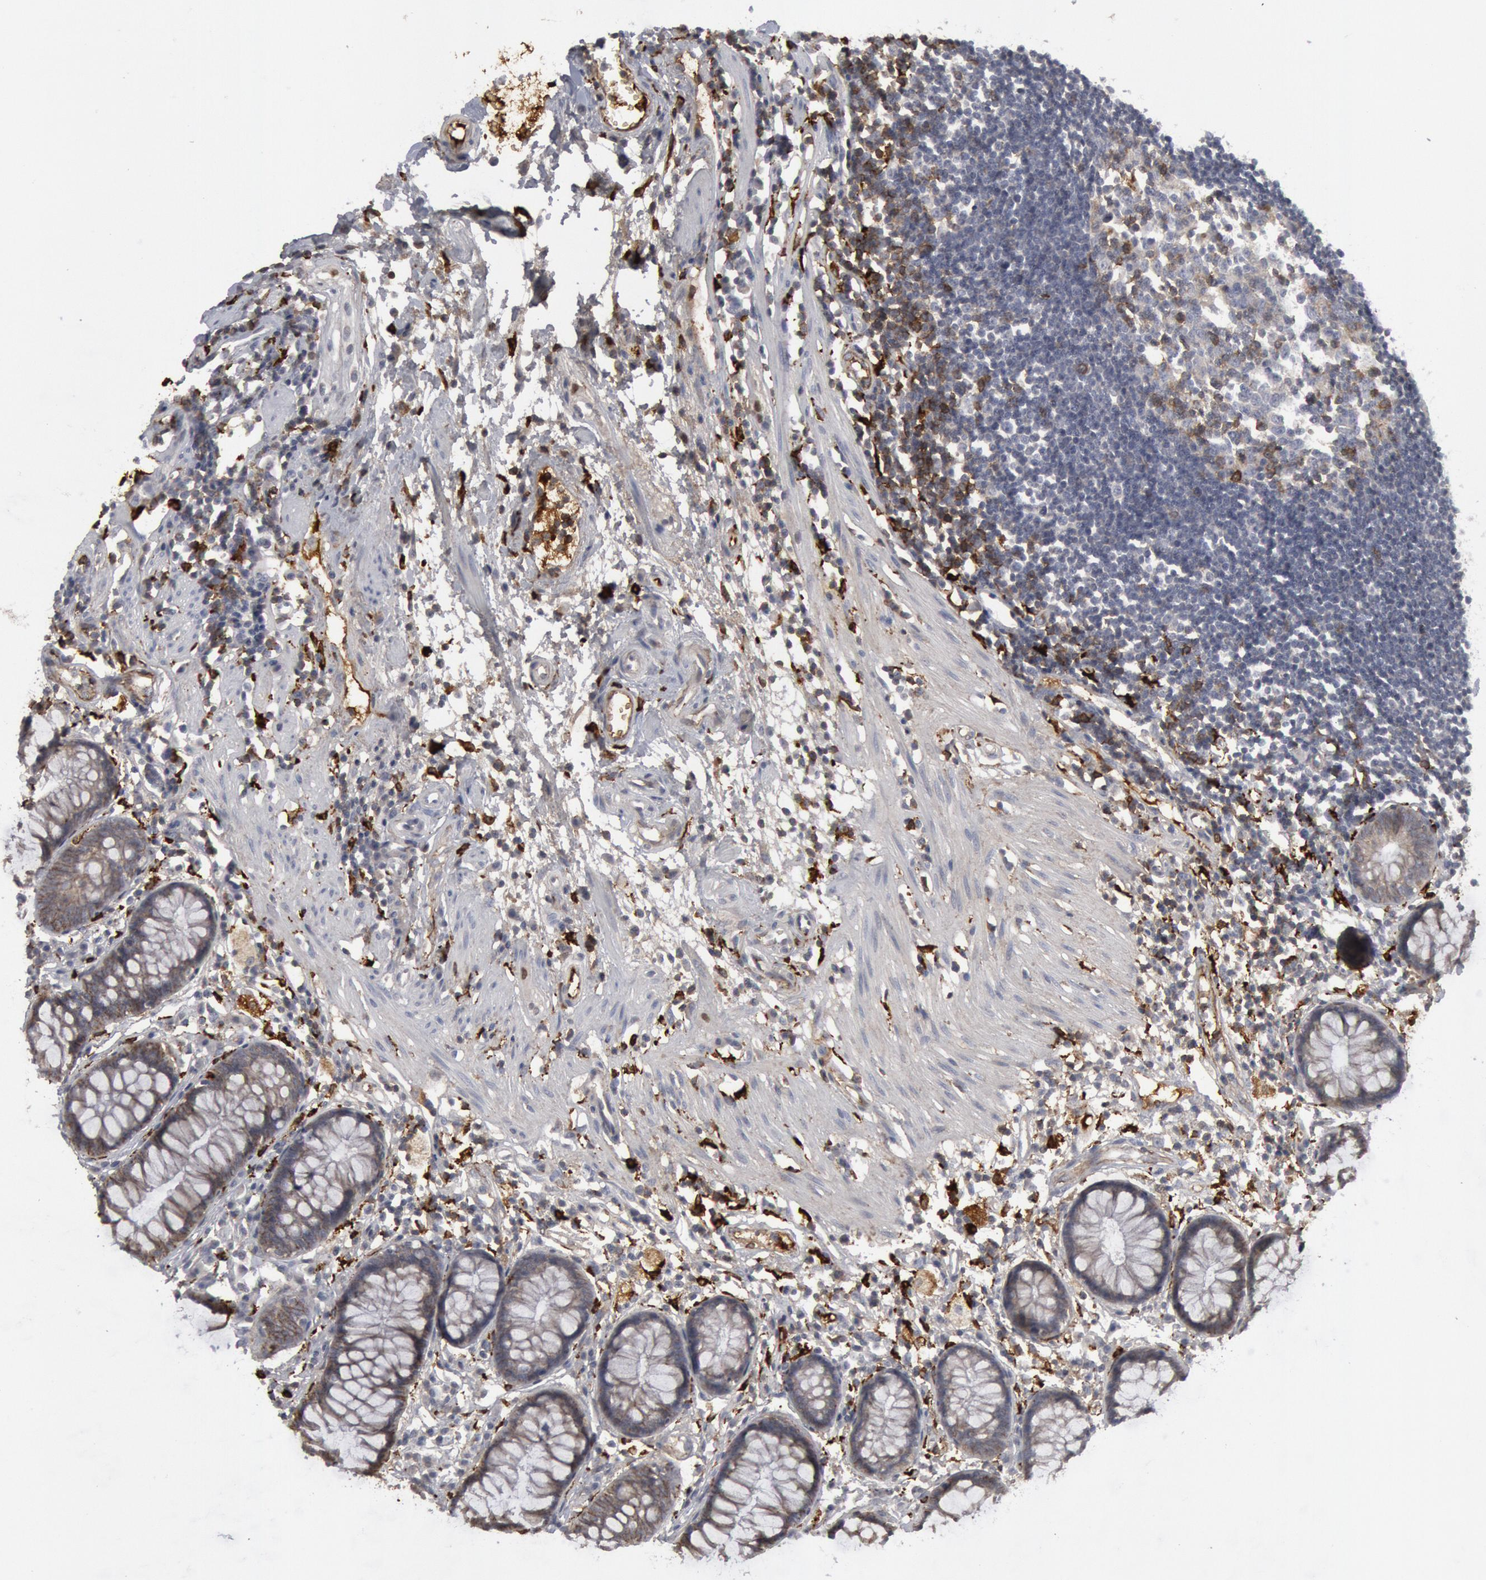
{"staining": {"intensity": "weak", "quantity": "25%-75%", "location": "cytoplasmic/membranous"}, "tissue": "rectum", "cell_type": "Glandular cells", "image_type": "normal", "snomed": [{"axis": "morphology", "description": "Normal tissue, NOS"}, {"axis": "topography", "description": "Rectum"}], "caption": "Protein analysis of benign rectum exhibits weak cytoplasmic/membranous expression in about 25%-75% of glandular cells.", "gene": "C1QC", "patient": {"sex": "female", "age": 66}}